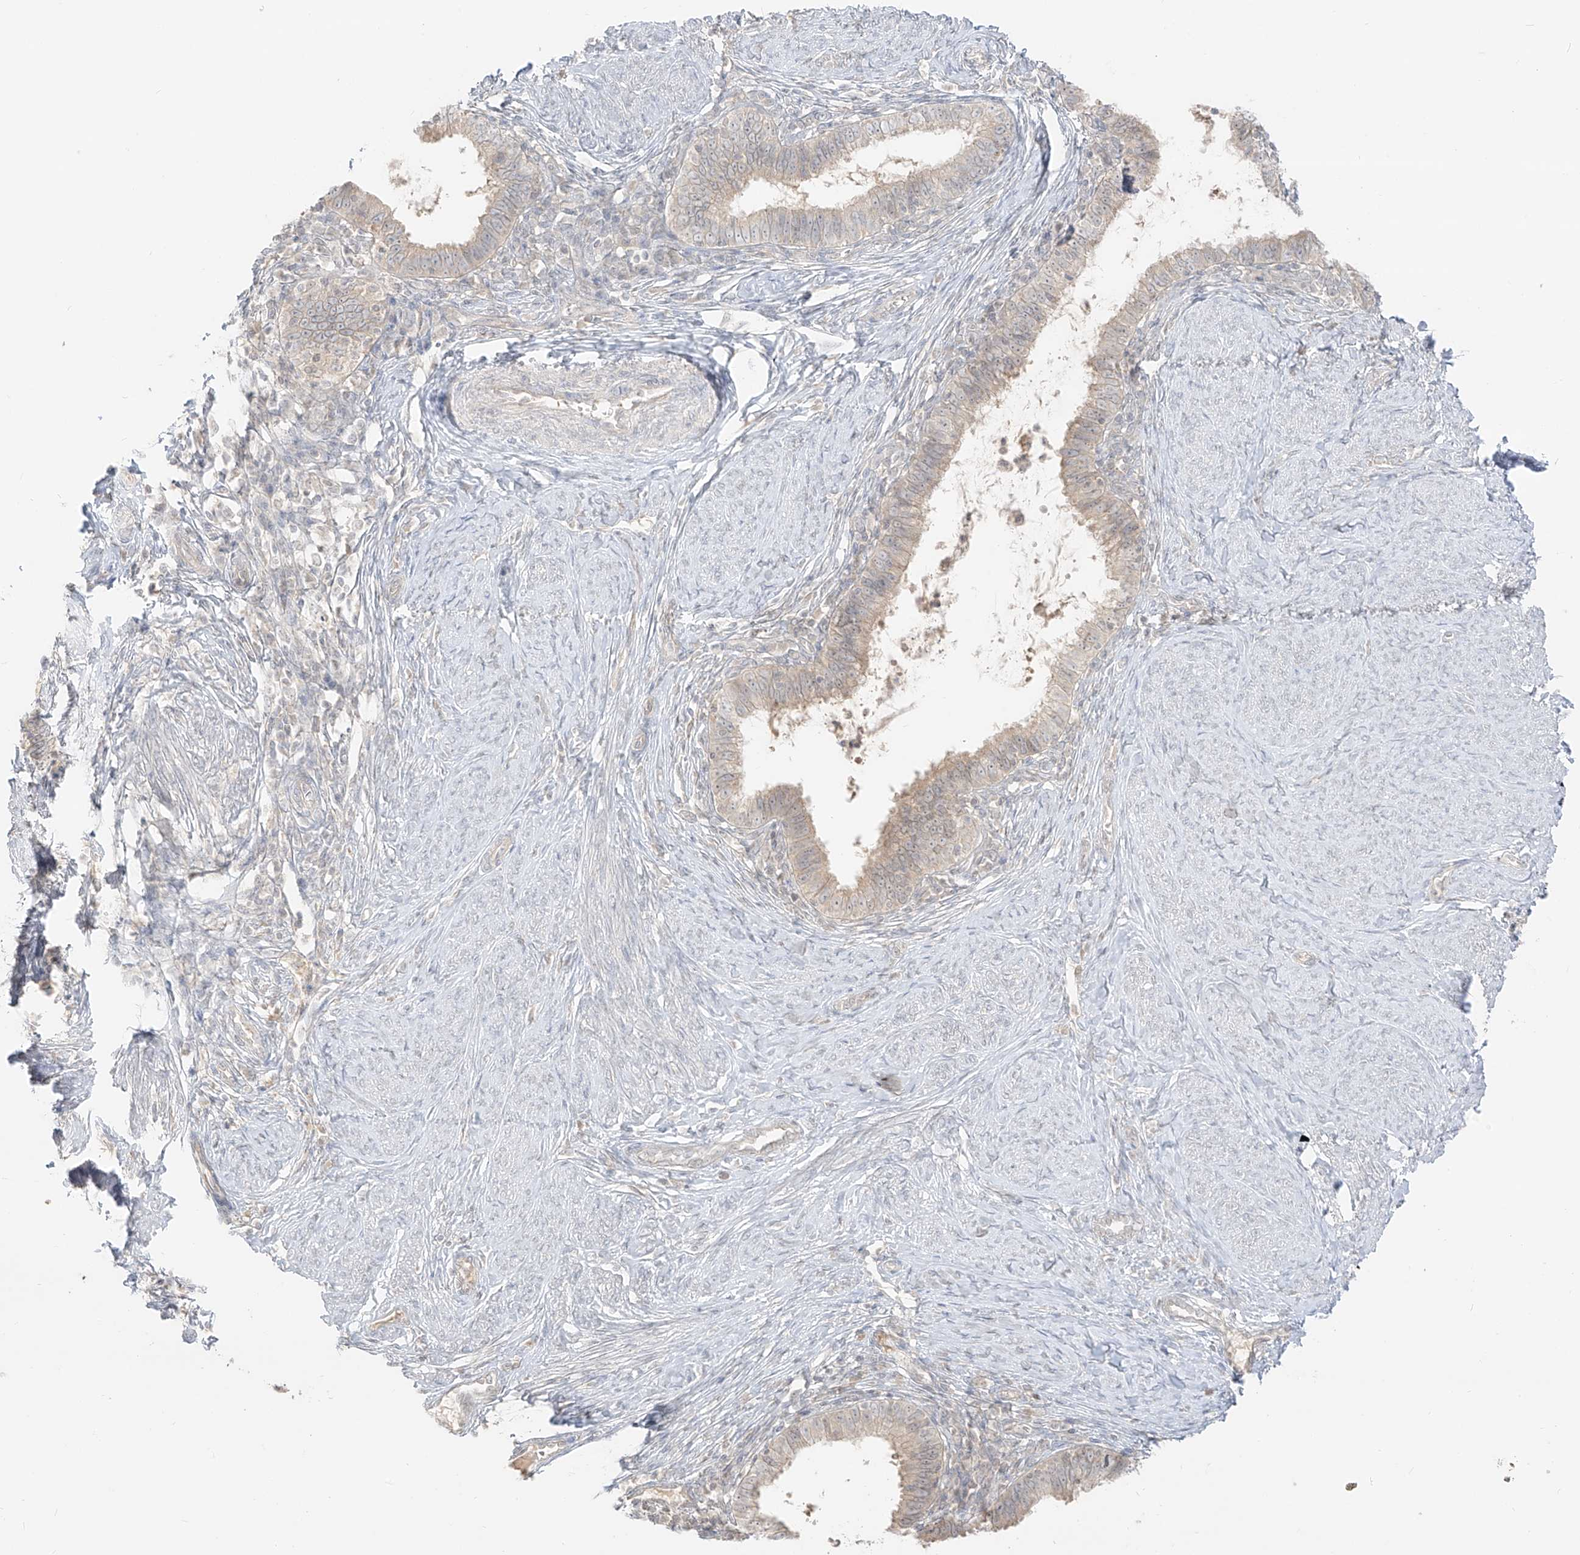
{"staining": {"intensity": "negative", "quantity": "none", "location": "none"}, "tissue": "cervical cancer", "cell_type": "Tumor cells", "image_type": "cancer", "snomed": [{"axis": "morphology", "description": "Adenocarcinoma, NOS"}, {"axis": "topography", "description": "Cervix"}], "caption": "Human cervical cancer (adenocarcinoma) stained for a protein using IHC exhibits no expression in tumor cells.", "gene": "LIPT1", "patient": {"sex": "female", "age": 36}}